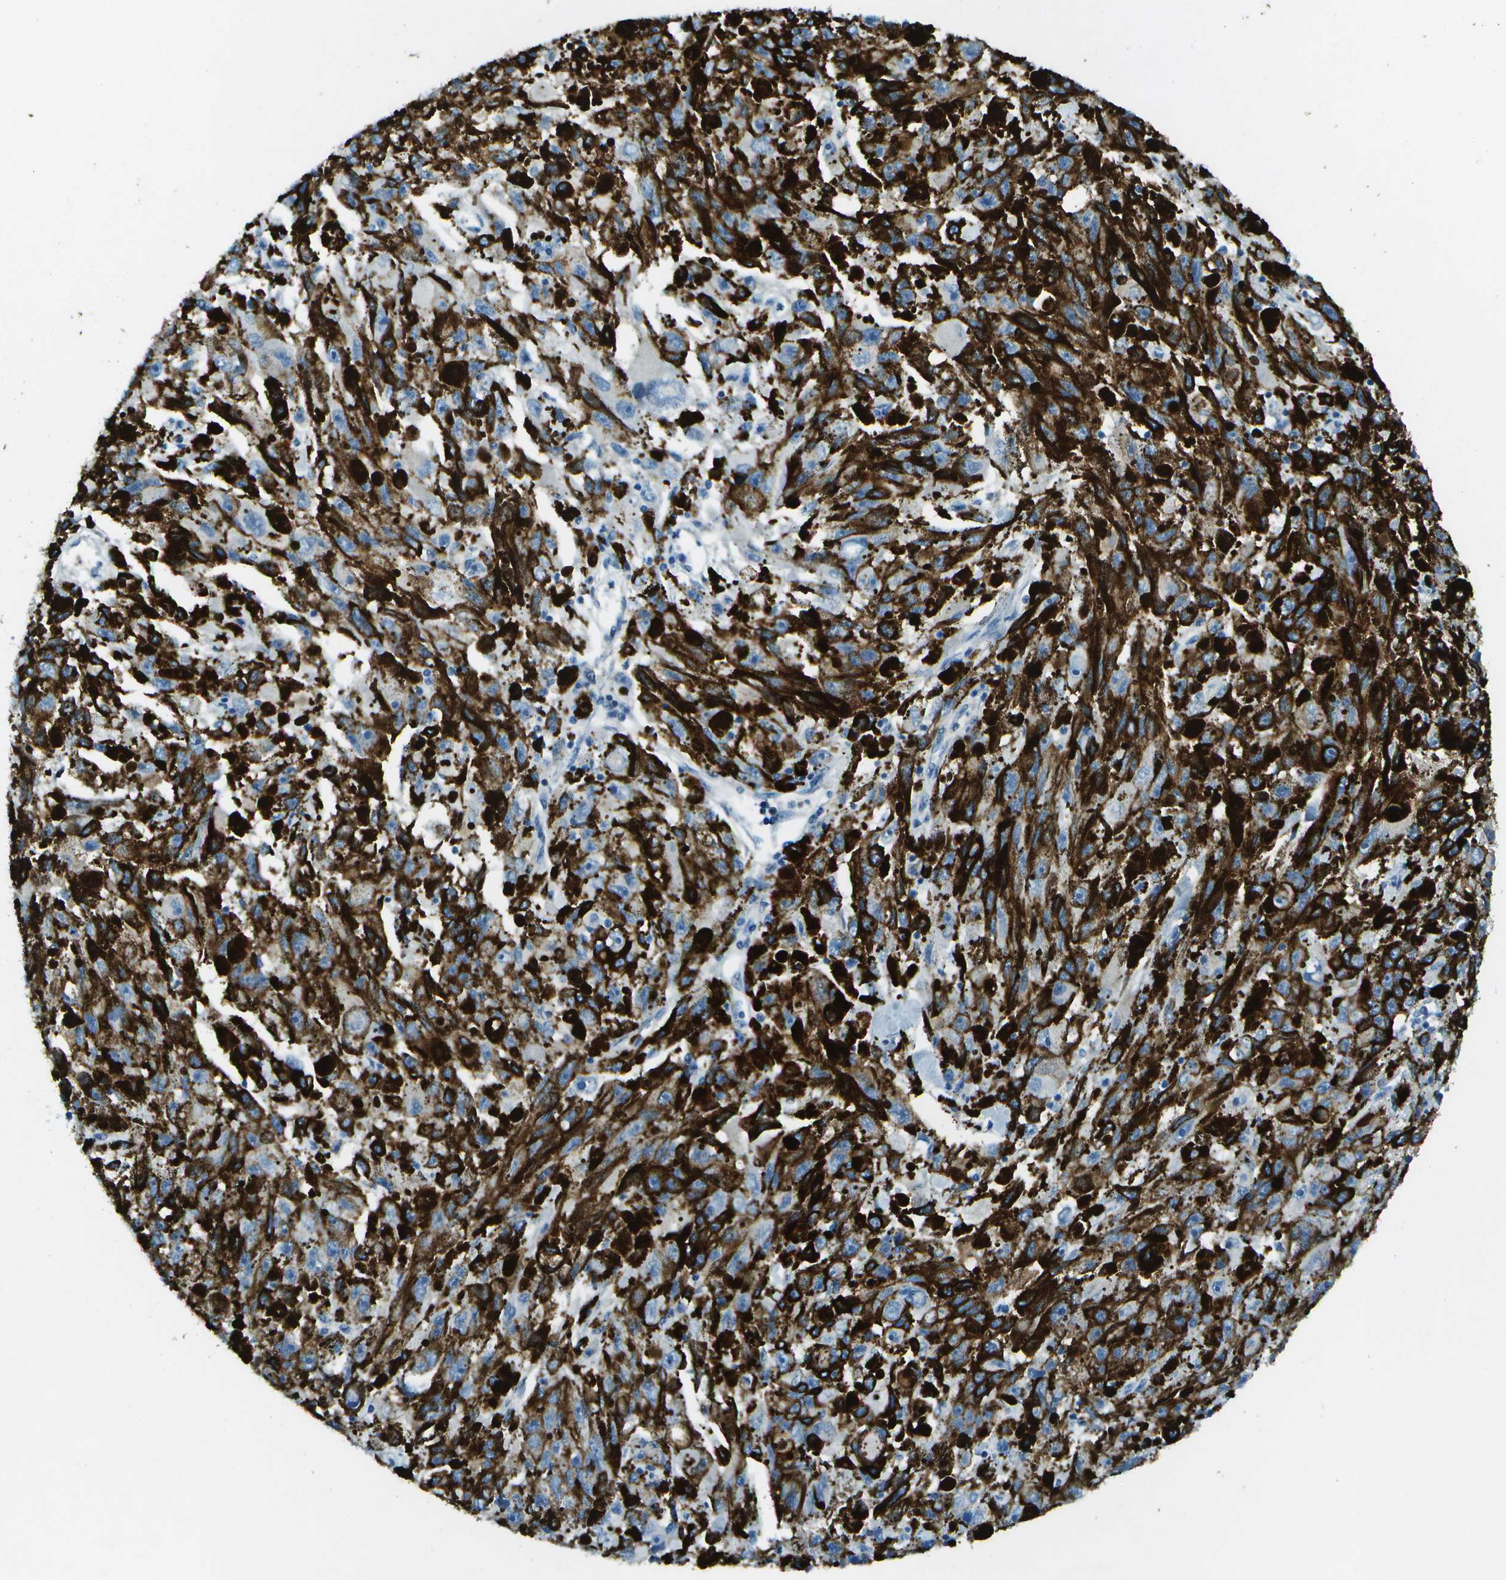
{"staining": {"intensity": "negative", "quantity": "none", "location": "none"}, "tissue": "melanoma", "cell_type": "Tumor cells", "image_type": "cancer", "snomed": [{"axis": "morphology", "description": "Malignant melanoma, NOS"}, {"axis": "topography", "description": "Skin"}], "caption": "A photomicrograph of melanoma stained for a protein demonstrates no brown staining in tumor cells. (DAB immunohistochemistry visualized using brightfield microscopy, high magnification).", "gene": "LGI2", "patient": {"sex": "female", "age": 104}}